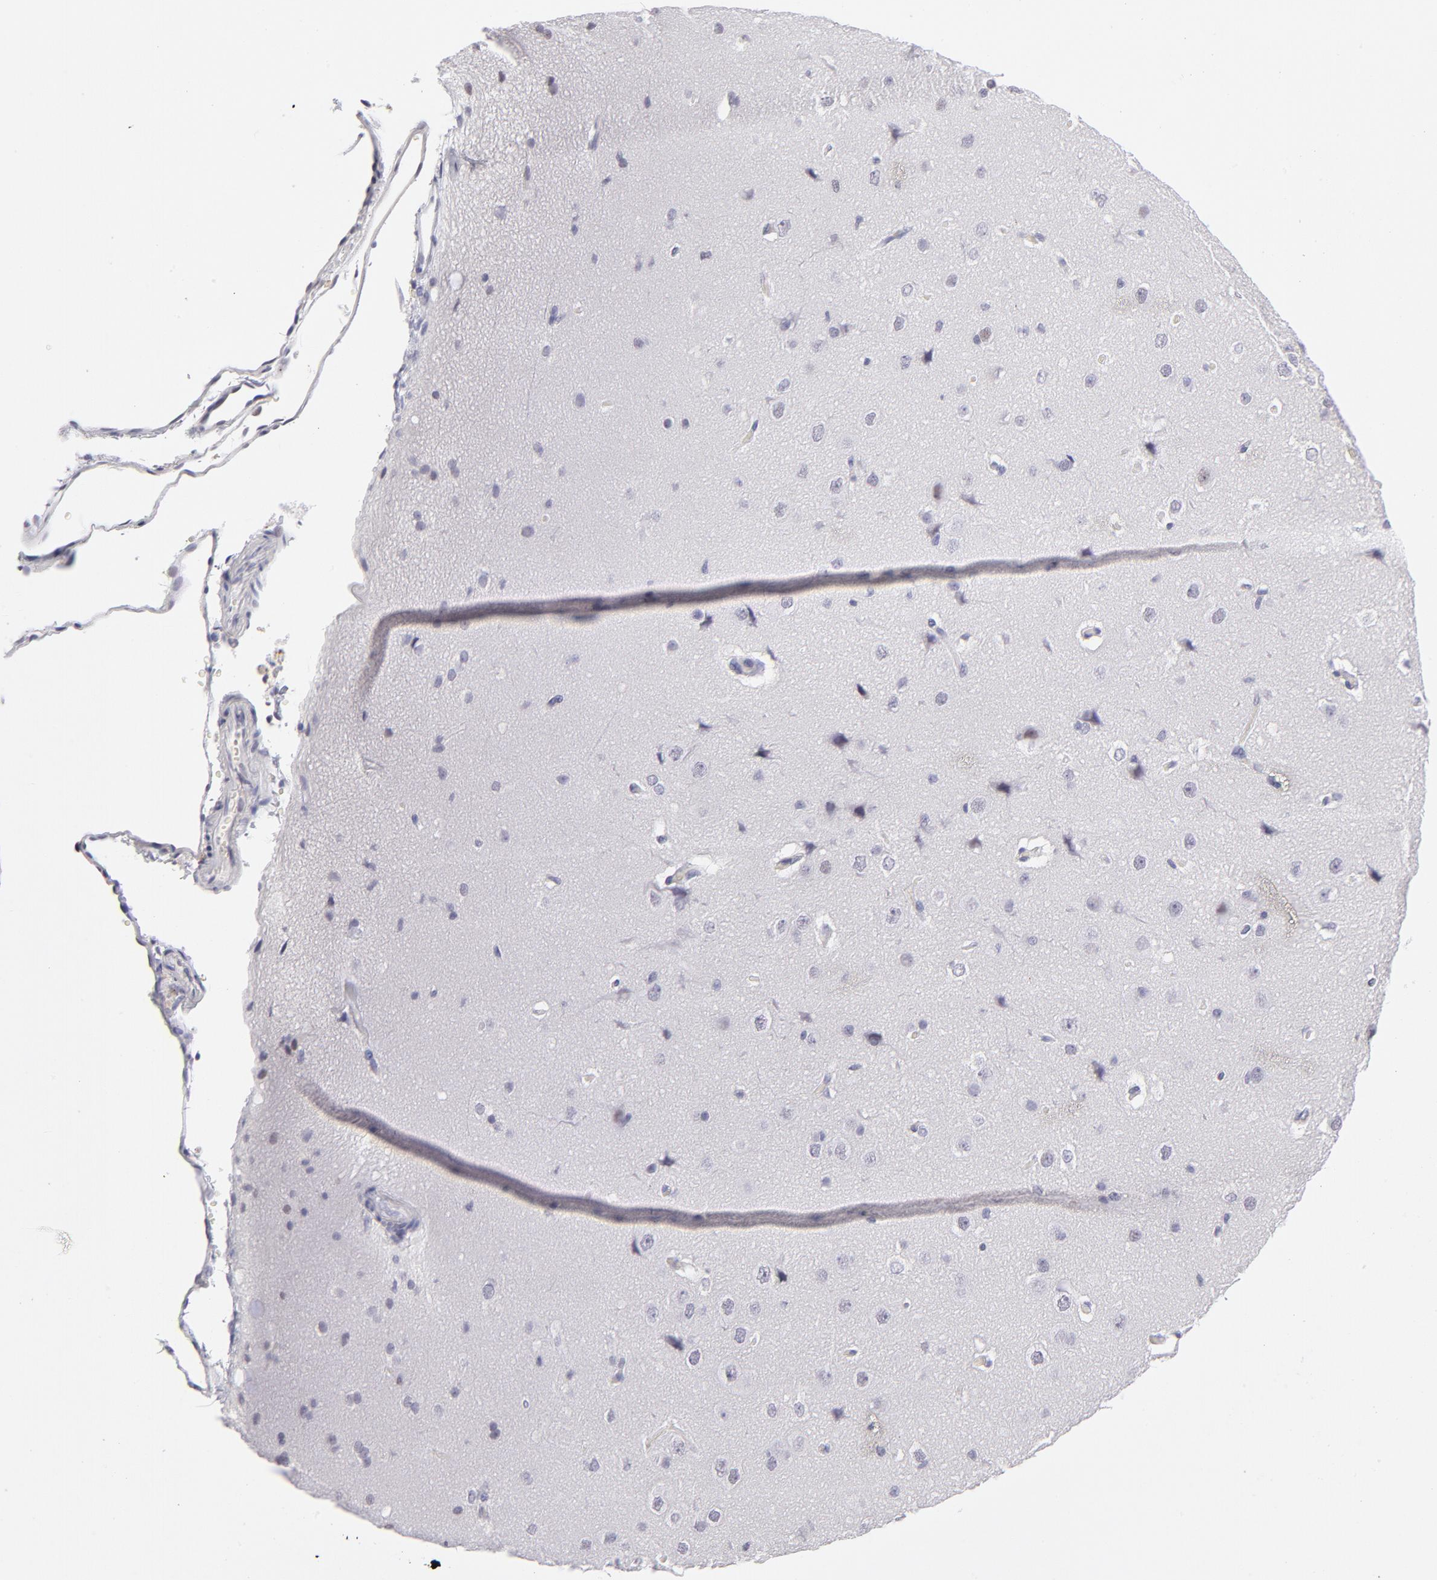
{"staining": {"intensity": "negative", "quantity": "none", "location": "none"}, "tissue": "cerebral cortex", "cell_type": "Endothelial cells", "image_type": "normal", "snomed": [{"axis": "morphology", "description": "Normal tissue, NOS"}, {"axis": "topography", "description": "Cerebral cortex"}], "caption": "There is no significant staining in endothelial cells of cerebral cortex. (DAB immunohistochemistry (IHC) with hematoxylin counter stain).", "gene": "LTB4R", "patient": {"sex": "female", "age": 45}}